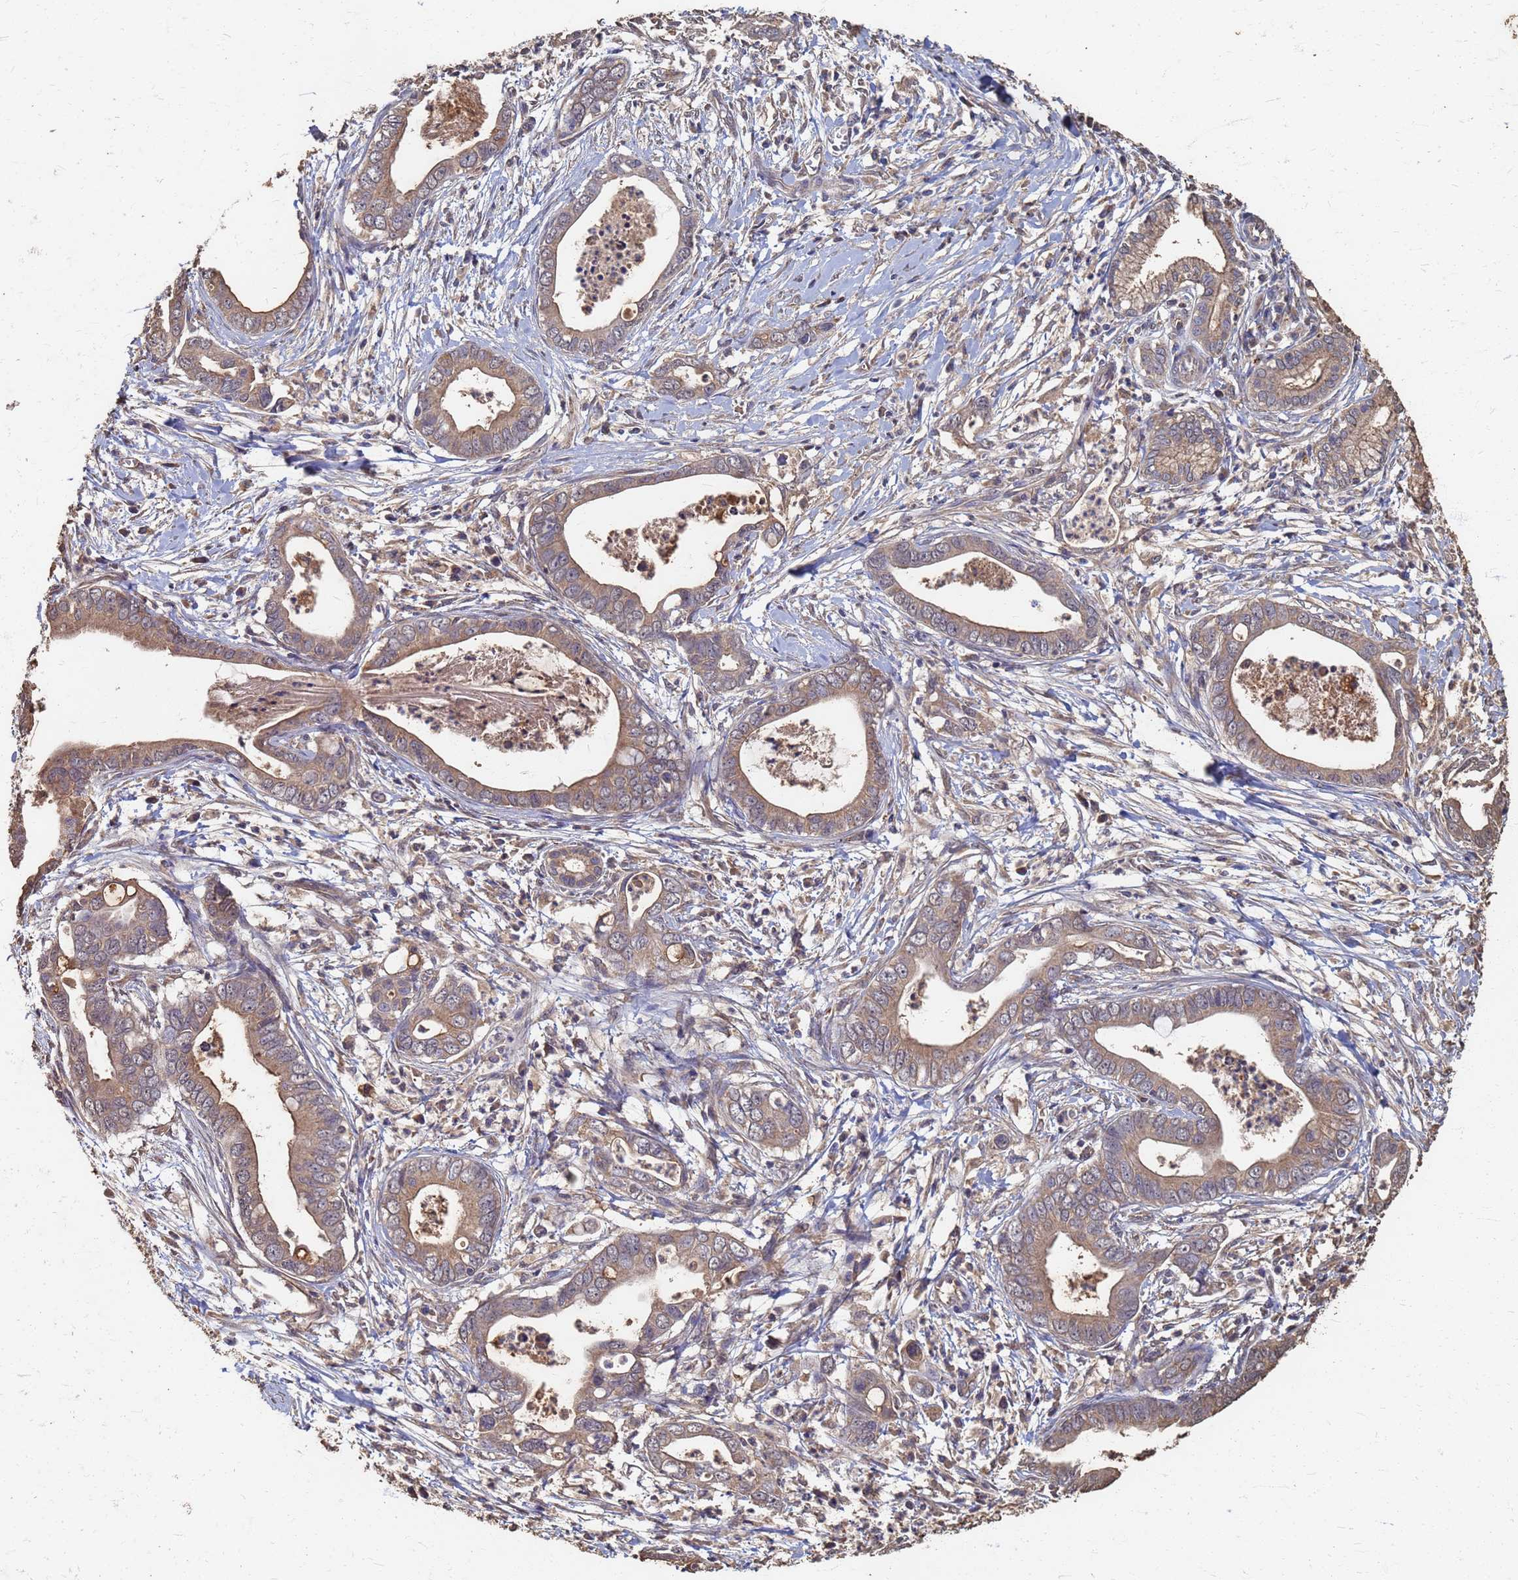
{"staining": {"intensity": "moderate", "quantity": ">75%", "location": "cytoplasmic/membranous"}, "tissue": "pancreatic cancer", "cell_type": "Tumor cells", "image_type": "cancer", "snomed": [{"axis": "morphology", "description": "Adenocarcinoma, NOS"}, {"axis": "topography", "description": "Pancreas"}], "caption": "This histopathology image displays immunohistochemistry (IHC) staining of human pancreatic cancer (adenocarcinoma), with medium moderate cytoplasmic/membranous expression in approximately >75% of tumor cells.", "gene": "DPH5", "patient": {"sex": "male", "age": 75}}